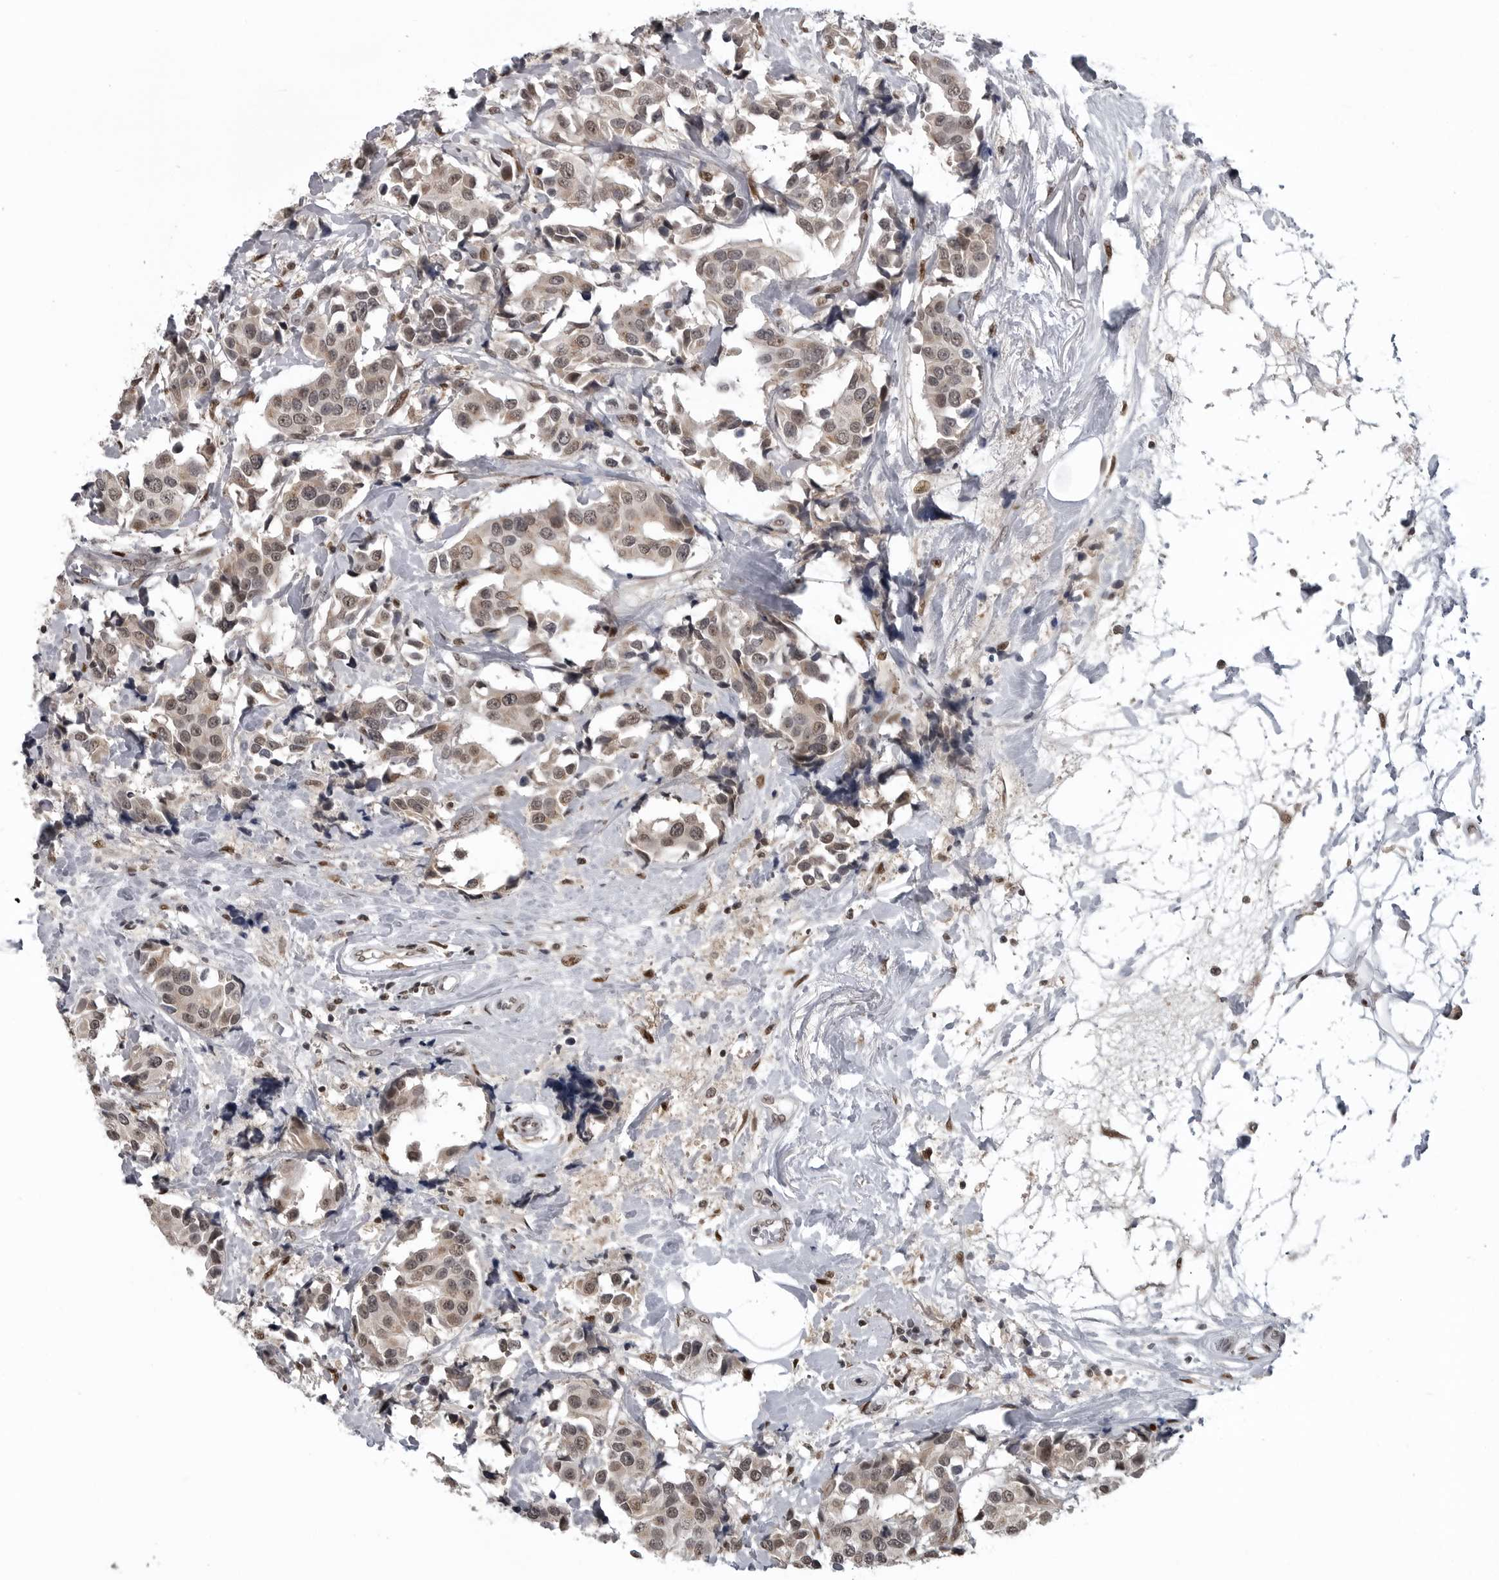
{"staining": {"intensity": "weak", "quantity": ">75%", "location": "nuclear"}, "tissue": "breast cancer", "cell_type": "Tumor cells", "image_type": "cancer", "snomed": [{"axis": "morphology", "description": "Normal tissue, NOS"}, {"axis": "morphology", "description": "Duct carcinoma"}, {"axis": "topography", "description": "Breast"}], "caption": "Immunohistochemical staining of human breast cancer demonstrates low levels of weak nuclear protein positivity in about >75% of tumor cells. The staining was performed using DAB (3,3'-diaminobenzidine), with brown indicating positive protein expression. Nuclei are stained blue with hematoxylin.", "gene": "C8orf58", "patient": {"sex": "female", "age": 39}}